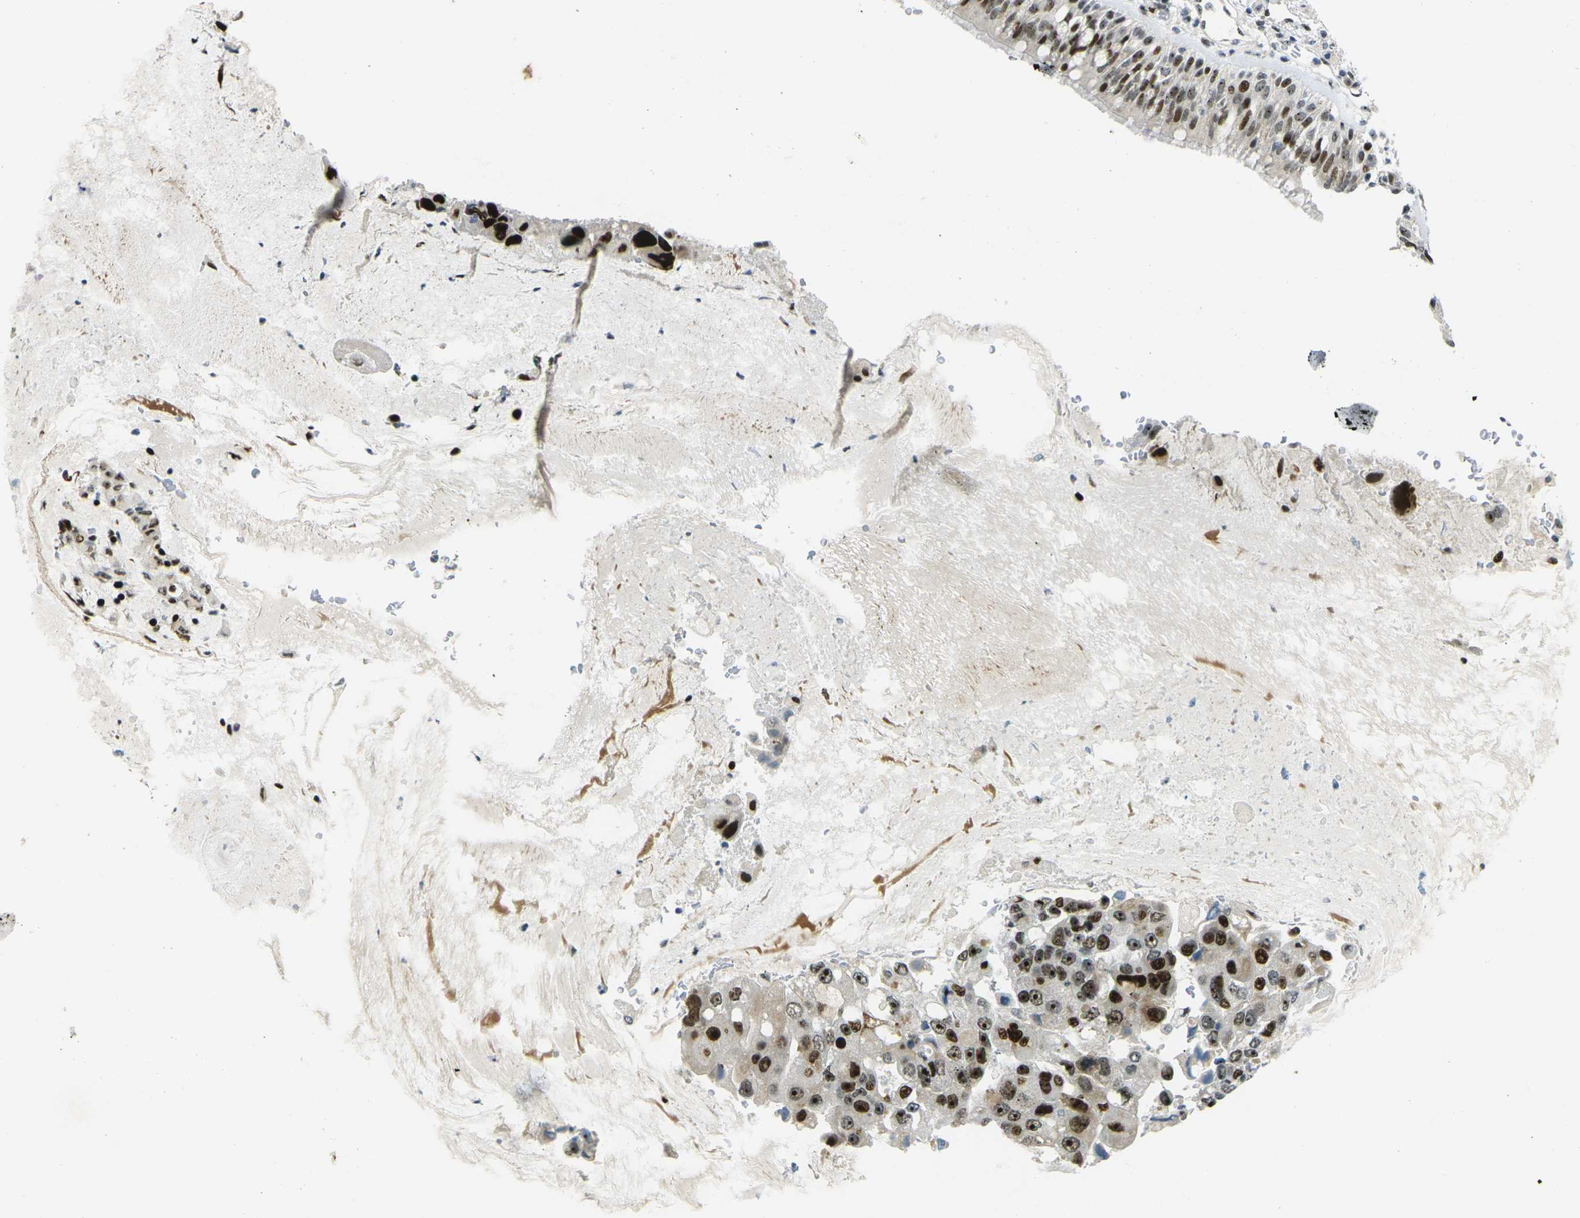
{"staining": {"intensity": "strong", "quantity": ">75%", "location": "nuclear"}, "tissue": "bronchus", "cell_type": "Respiratory epithelial cells", "image_type": "normal", "snomed": [{"axis": "morphology", "description": "Normal tissue, NOS"}, {"axis": "morphology", "description": "Adenocarcinoma, NOS"}, {"axis": "morphology", "description": "Adenocarcinoma, metastatic, NOS"}, {"axis": "topography", "description": "Lymph node"}, {"axis": "topography", "description": "Bronchus"}, {"axis": "topography", "description": "Lung"}], "caption": "High-power microscopy captured an immunohistochemistry (IHC) micrograph of benign bronchus, revealing strong nuclear positivity in about >75% of respiratory epithelial cells.", "gene": "UBE2C", "patient": {"sex": "female", "age": 54}}